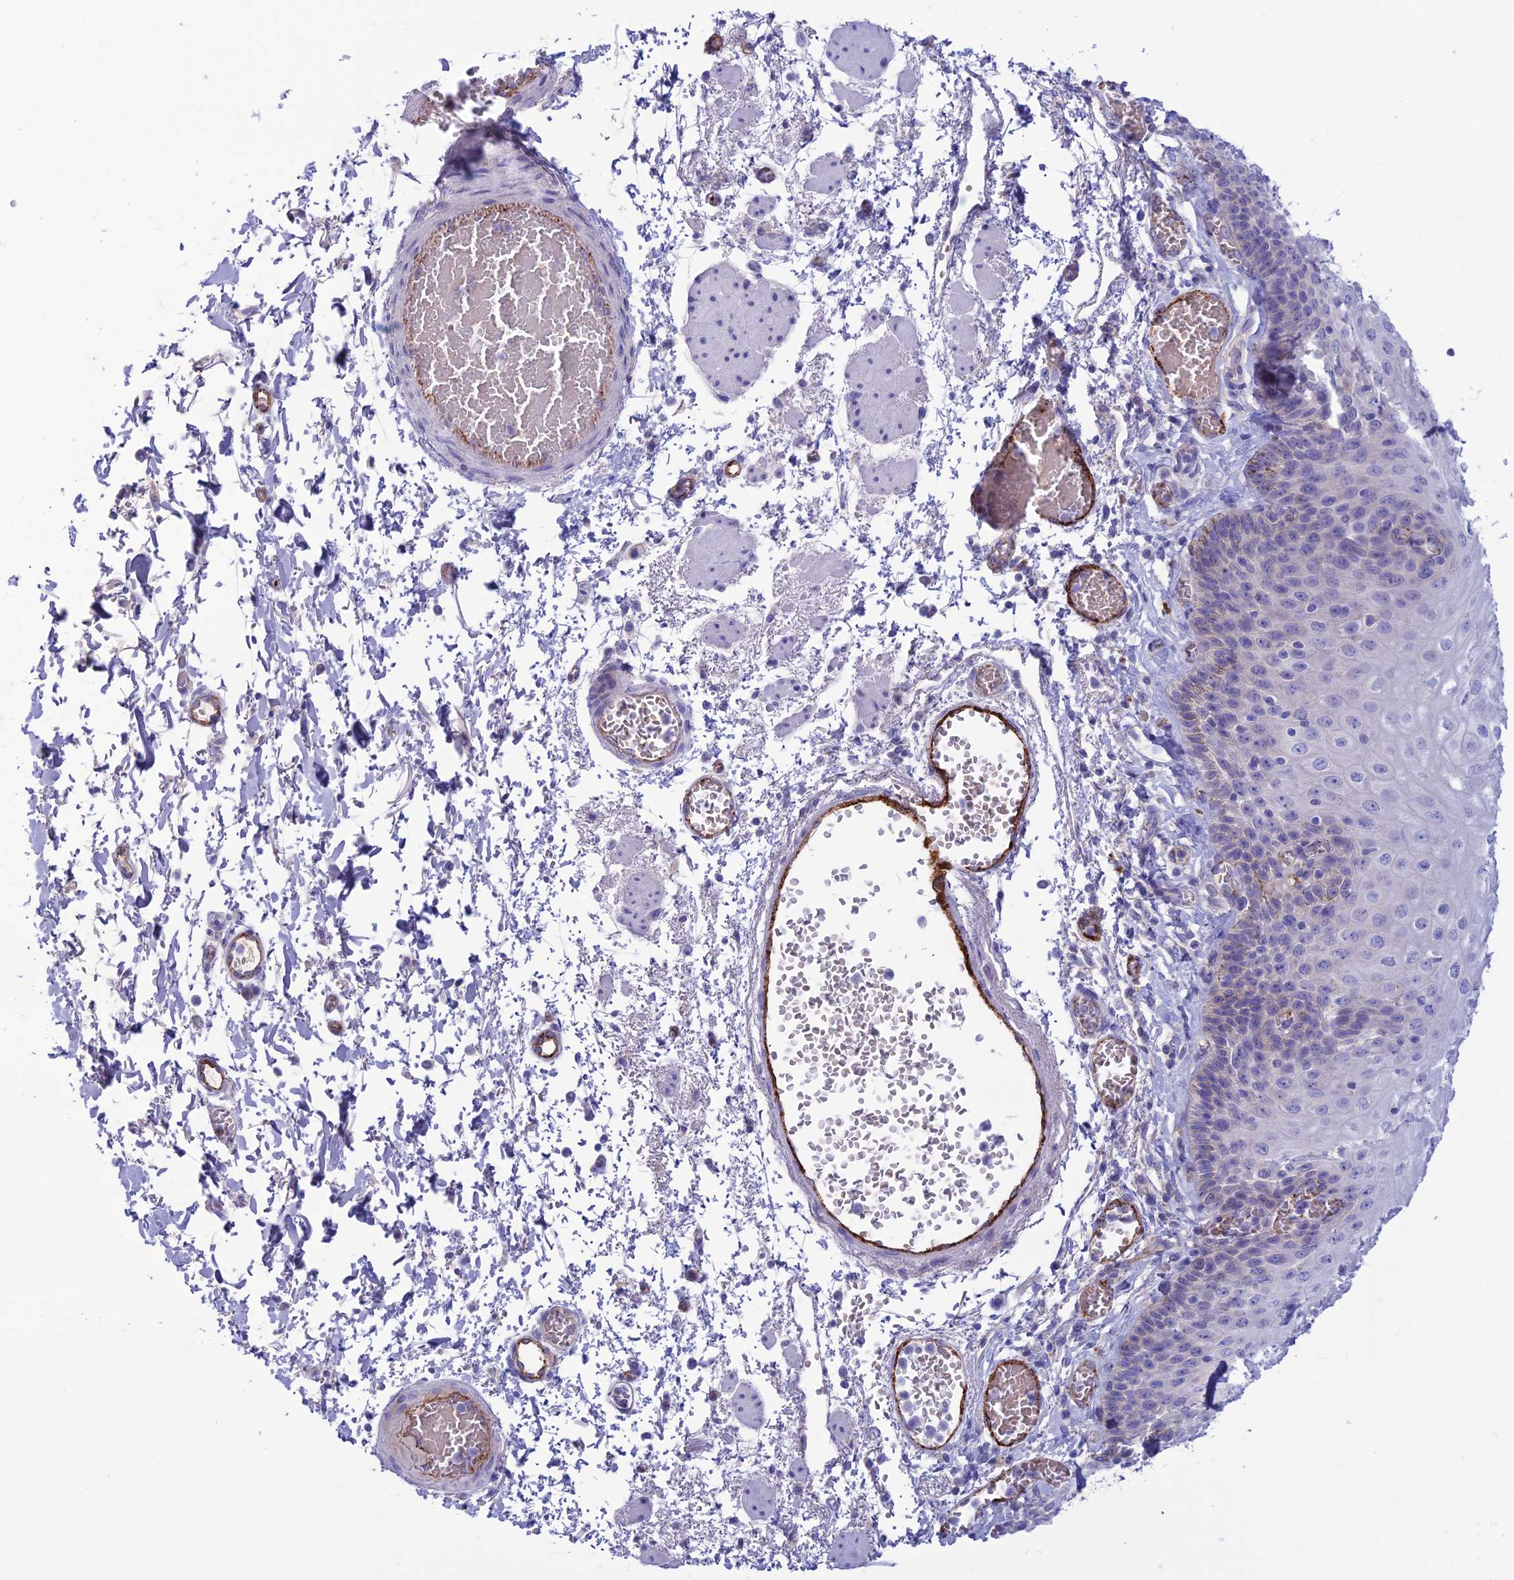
{"staining": {"intensity": "negative", "quantity": "none", "location": "none"}, "tissue": "esophagus", "cell_type": "Squamous epithelial cells", "image_type": "normal", "snomed": [{"axis": "morphology", "description": "Normal tissue, NOS"}, {"axis": "topography", "description": "Esophagus"}], "caption": "Squamous epithelial cells are negative for brown protein staining in normal esophagus. Nuclei are stained in blue.", "gene": "CDC42EP5", "patient": {"sex": "male", "age": 81}}